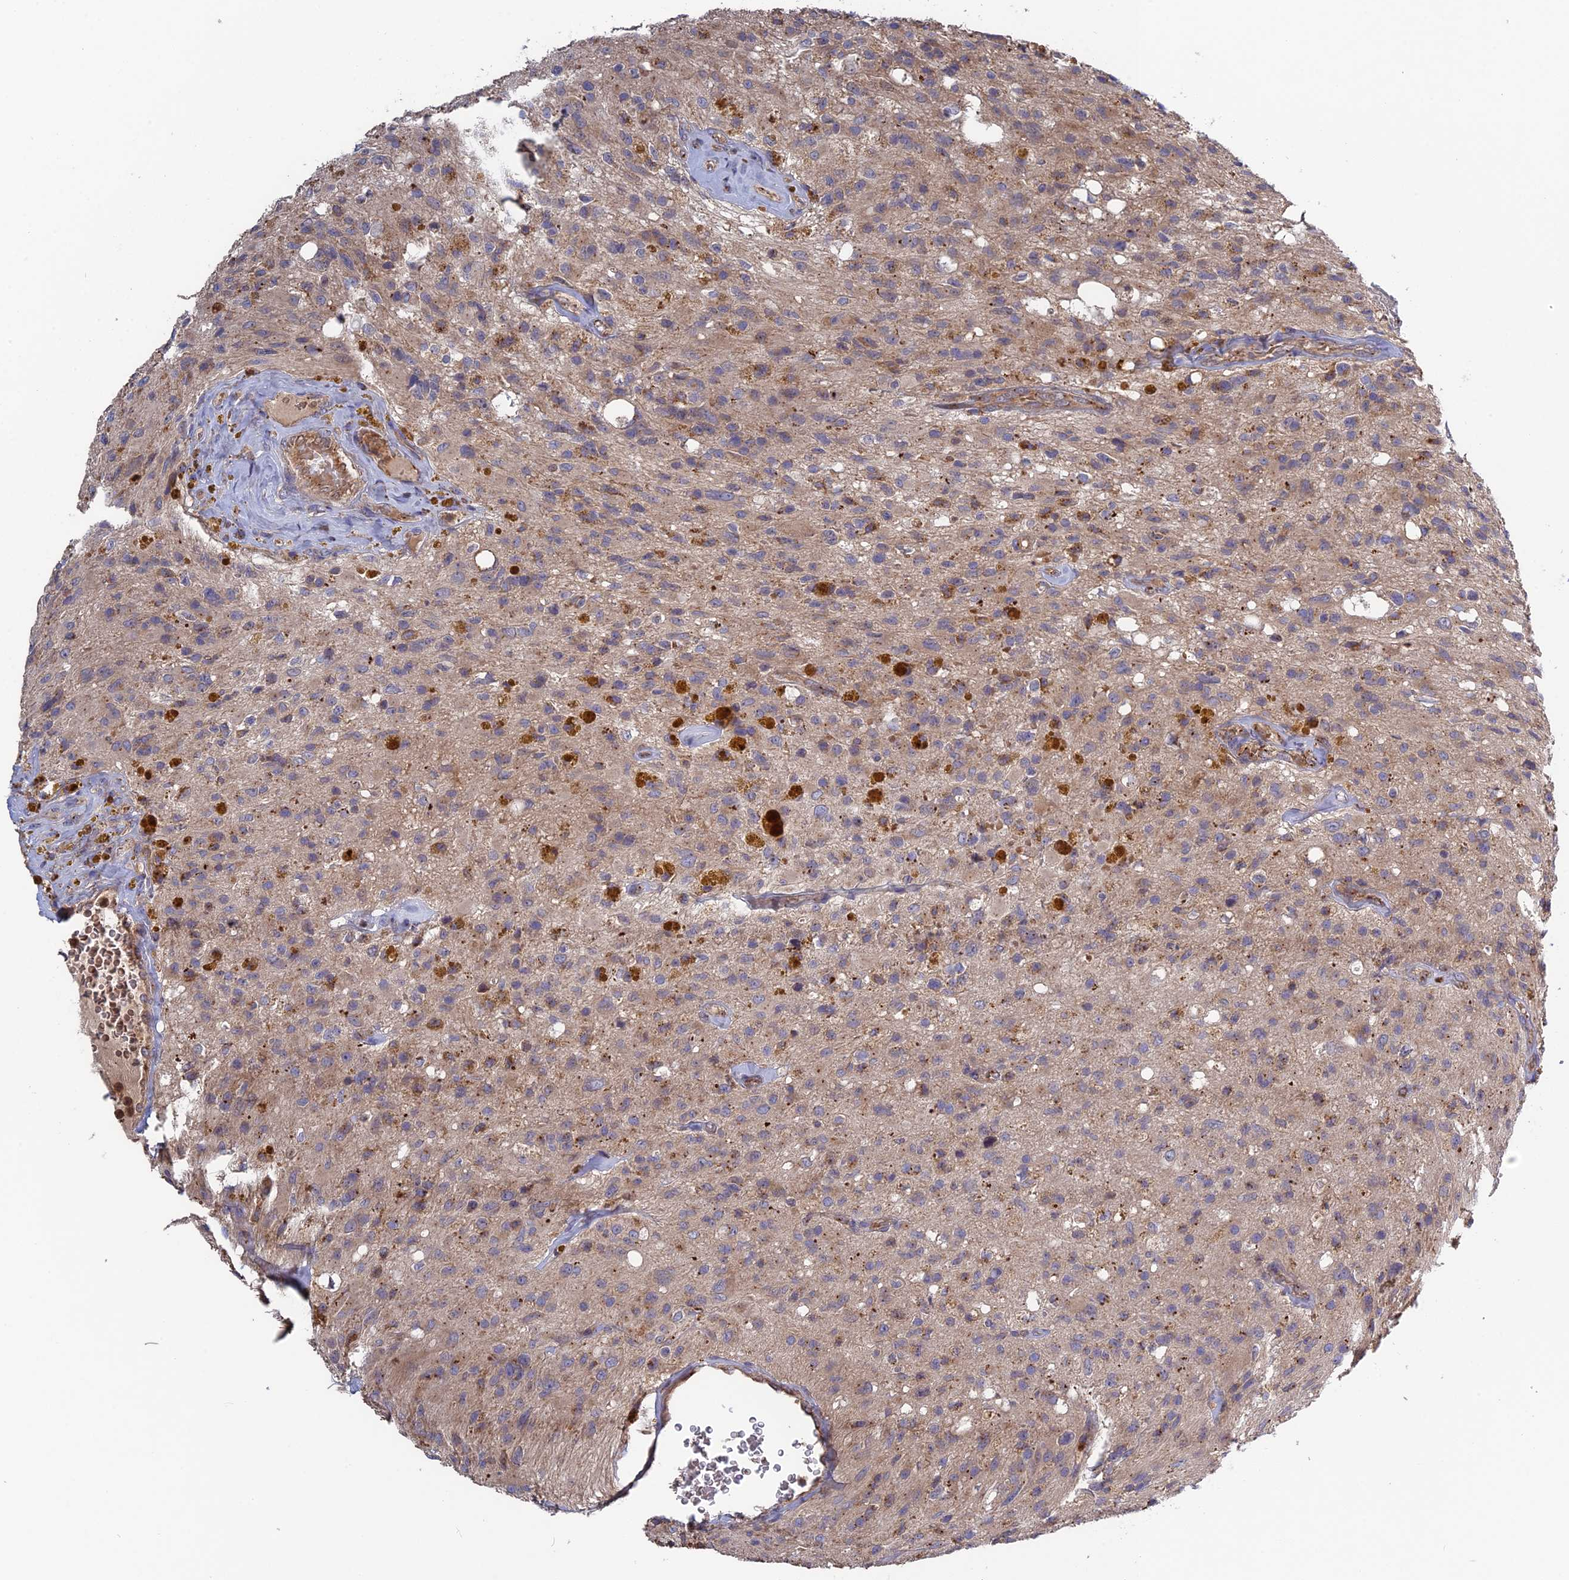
{"staining": {"intensity": "weak", "quantity": "<25%", "location": "cytoplasmic/membranous"}, "tissue": "glioma", "cell_type": "Tumor cells", "image_type": "cancer", "snomed": [{"axis": "morphology", "description": "Glioma, malignant, High grade"}, {"axis": "topography", "description": "Brain"}], "caption": "DAB immunohistochemical staining of human malignant high-grade glioma shows no significant expression in tumor cells. (Stains: DAB IHC with hematoxylin counter stain, Microscopy: brightfield microscopy at high magnification).", "gene": "RPIA", "patient": {"sex": "male", "age": 69}}